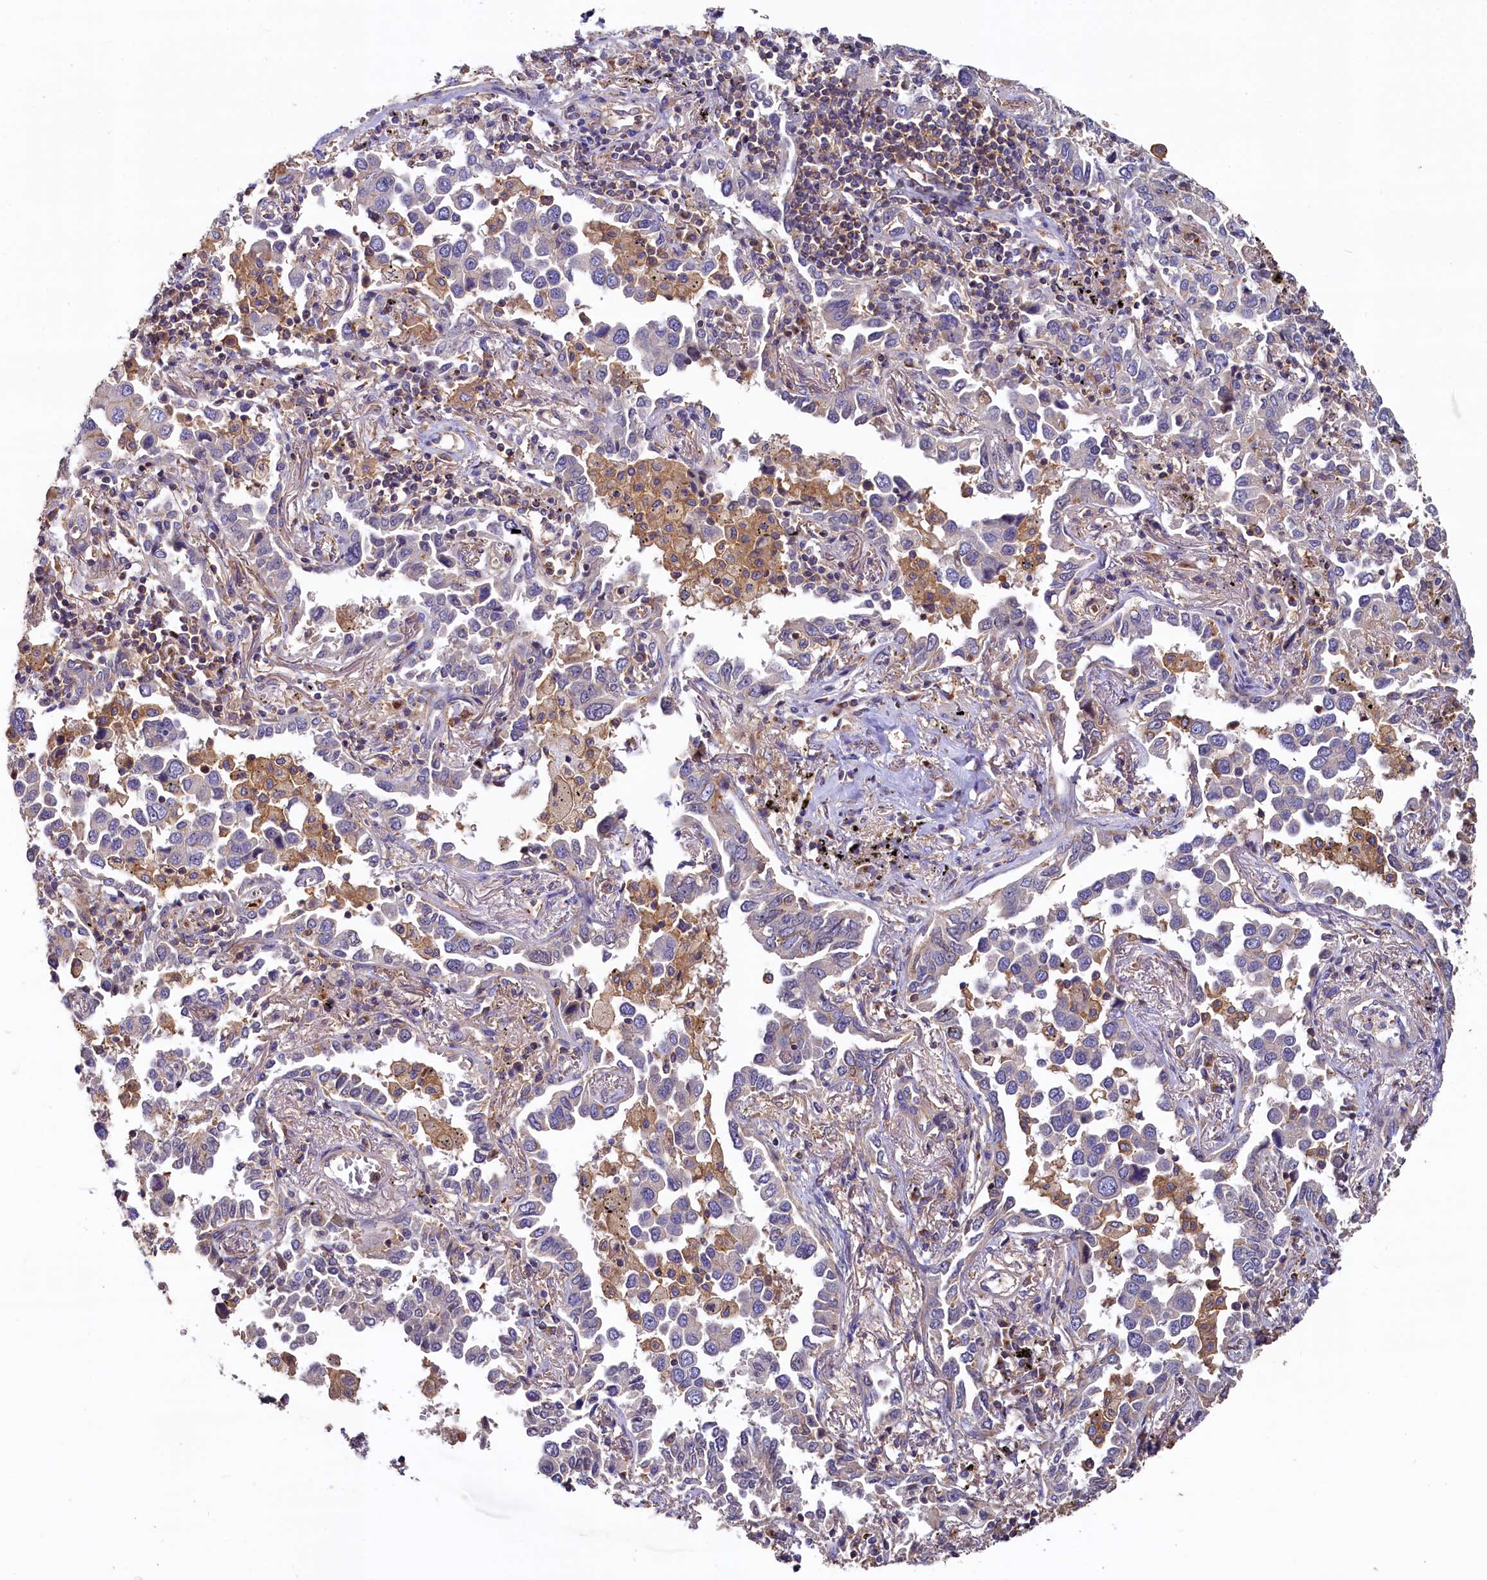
{"staining": {"intensity": "negative", "quantity": "none", "location": "none"}, "tissue": "lung cancer", "cell_type": "Tumor cells", "image_type": "cancer", "snomed": [{"axis": "morphology", "description": "Adenocarcinoma, NOS"}, {"axis": "topography", "description": "Lung"}], "caption": "DAB (3,3'-diaminobenzidine) immunohistochemical staining of lung cancer displays no significant positivity in tumor cells.", "gene": "PPIP5K1", "patient": {"sex": "male", "age": 67}}